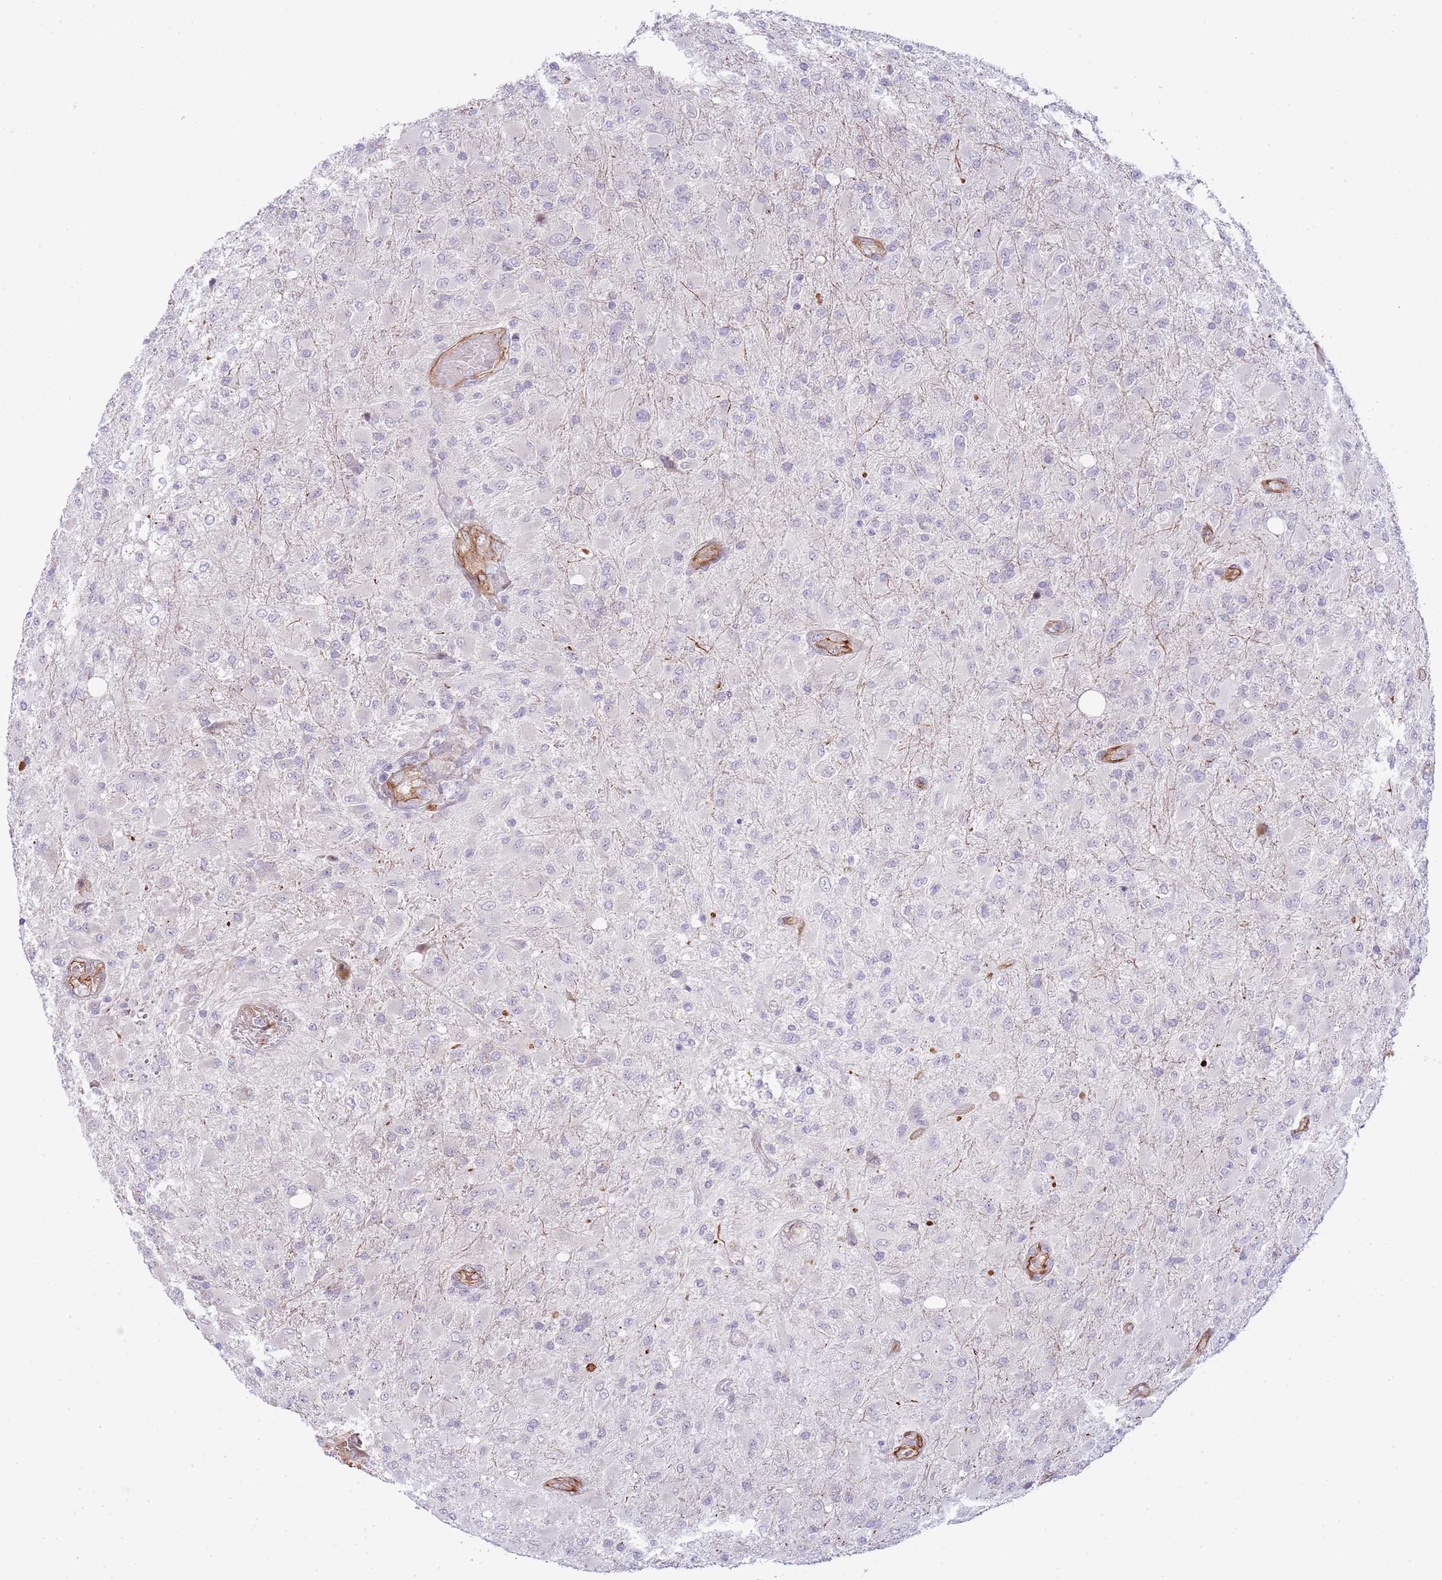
{"staining": {"intensity": "negative", "quantity": "none", "location": "none"}, "tissue": "glioma", "cell_type": "Tumor cells", "image_type": "cancer", "snomed": [{"axis": "morphology", "description": "Glioma, malignant, Low grade"}, {"axis": "topography", "description": "Brain"}], "caption": "DAB (3,3'-diaminobenzidine) immunohistochemical staining of glioma demonstrates no significant staining in tumor cells.", "gene": "NEK3", "patient": {"sex": "male", "age": 65}}